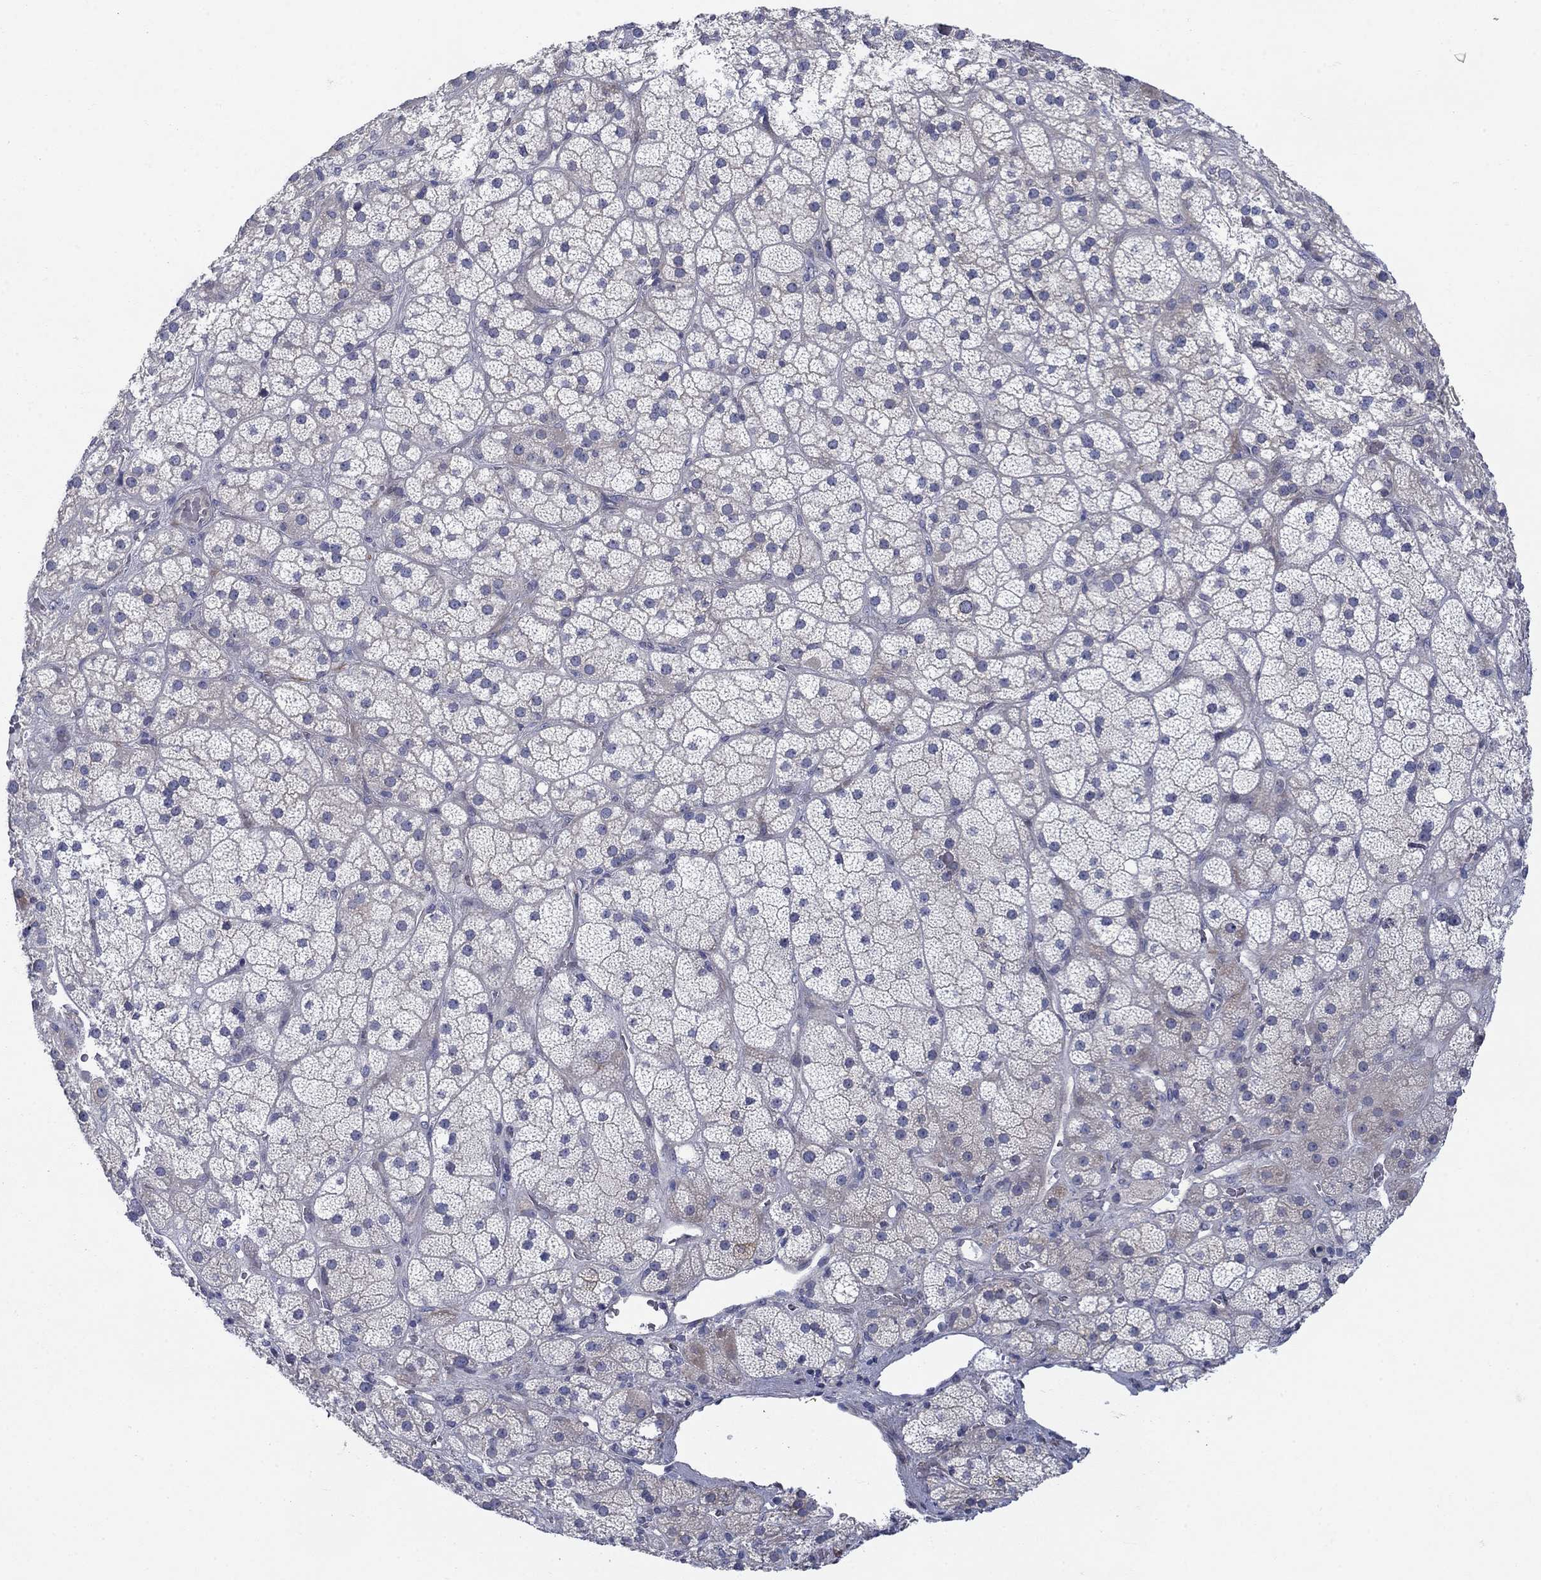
{"staining": {"intensity": "weak", "quantity": "25%-75%", "location": "cytoplasmic/membranous"}, "tissue": "adrenal gland", "cell_type": "Glandular cells", "image_type": "normal", "snomed": [{"axis": "morphology", "description": "Normal tissue, NOS"}, {"axis": "topography", "description": "Adrenal gland"}], "caption": "Protein staining by immunohistochemistry (IHC) displays weak cytoplasmic/membranous expression in about 25%-75% of glandular cells in benign adrenal gland. The protein of interest is stained brown, and the nuclei are stained in blue (DAB (3,3'-diaminobenzidine) IHC with brightfield microscopy, high magnification).", "gene": "FXR1", "patient": {"sex": "male", "age": 57}}